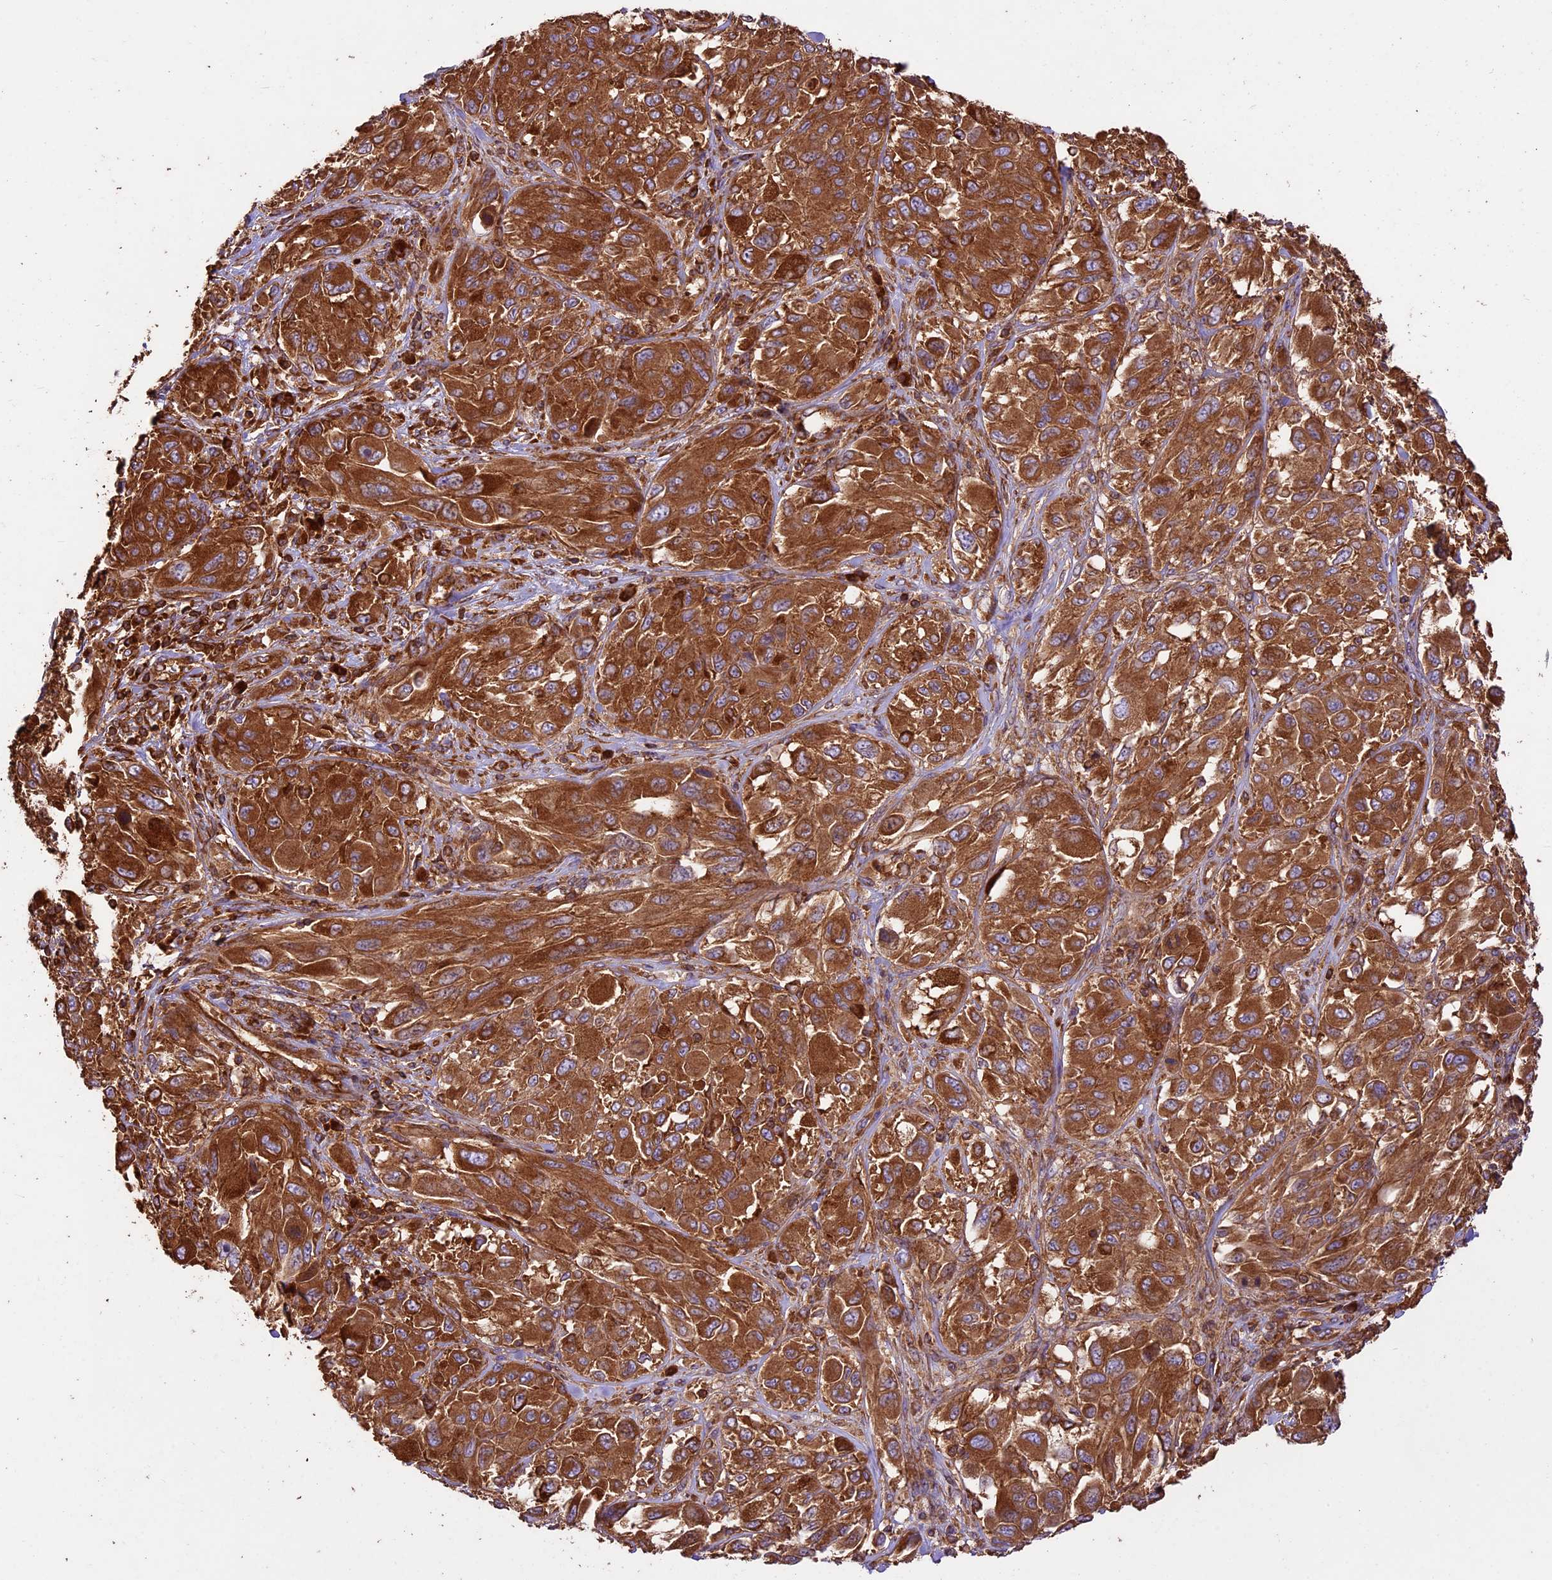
{"staining": {"intensity": "strong", "quantity": ">75%", "location": "cytoplasmic/membranous"}, "tissue": "melanoma", "cell_type": "Tumor cells", "image_type": "cancer", "snomed": [{"axis": "morphology", "description": "Malignant melanoma, NOS"}, {"axis": "topography", "description": "Skin"}], "caption": "A high amount of strong cytoplasmic/membranous positivity is appreciated in about >75% of tumor cells in malignant melanoma tissue.", "gene": "KARS1", "patient": {"sex": "female", "age": 91}}